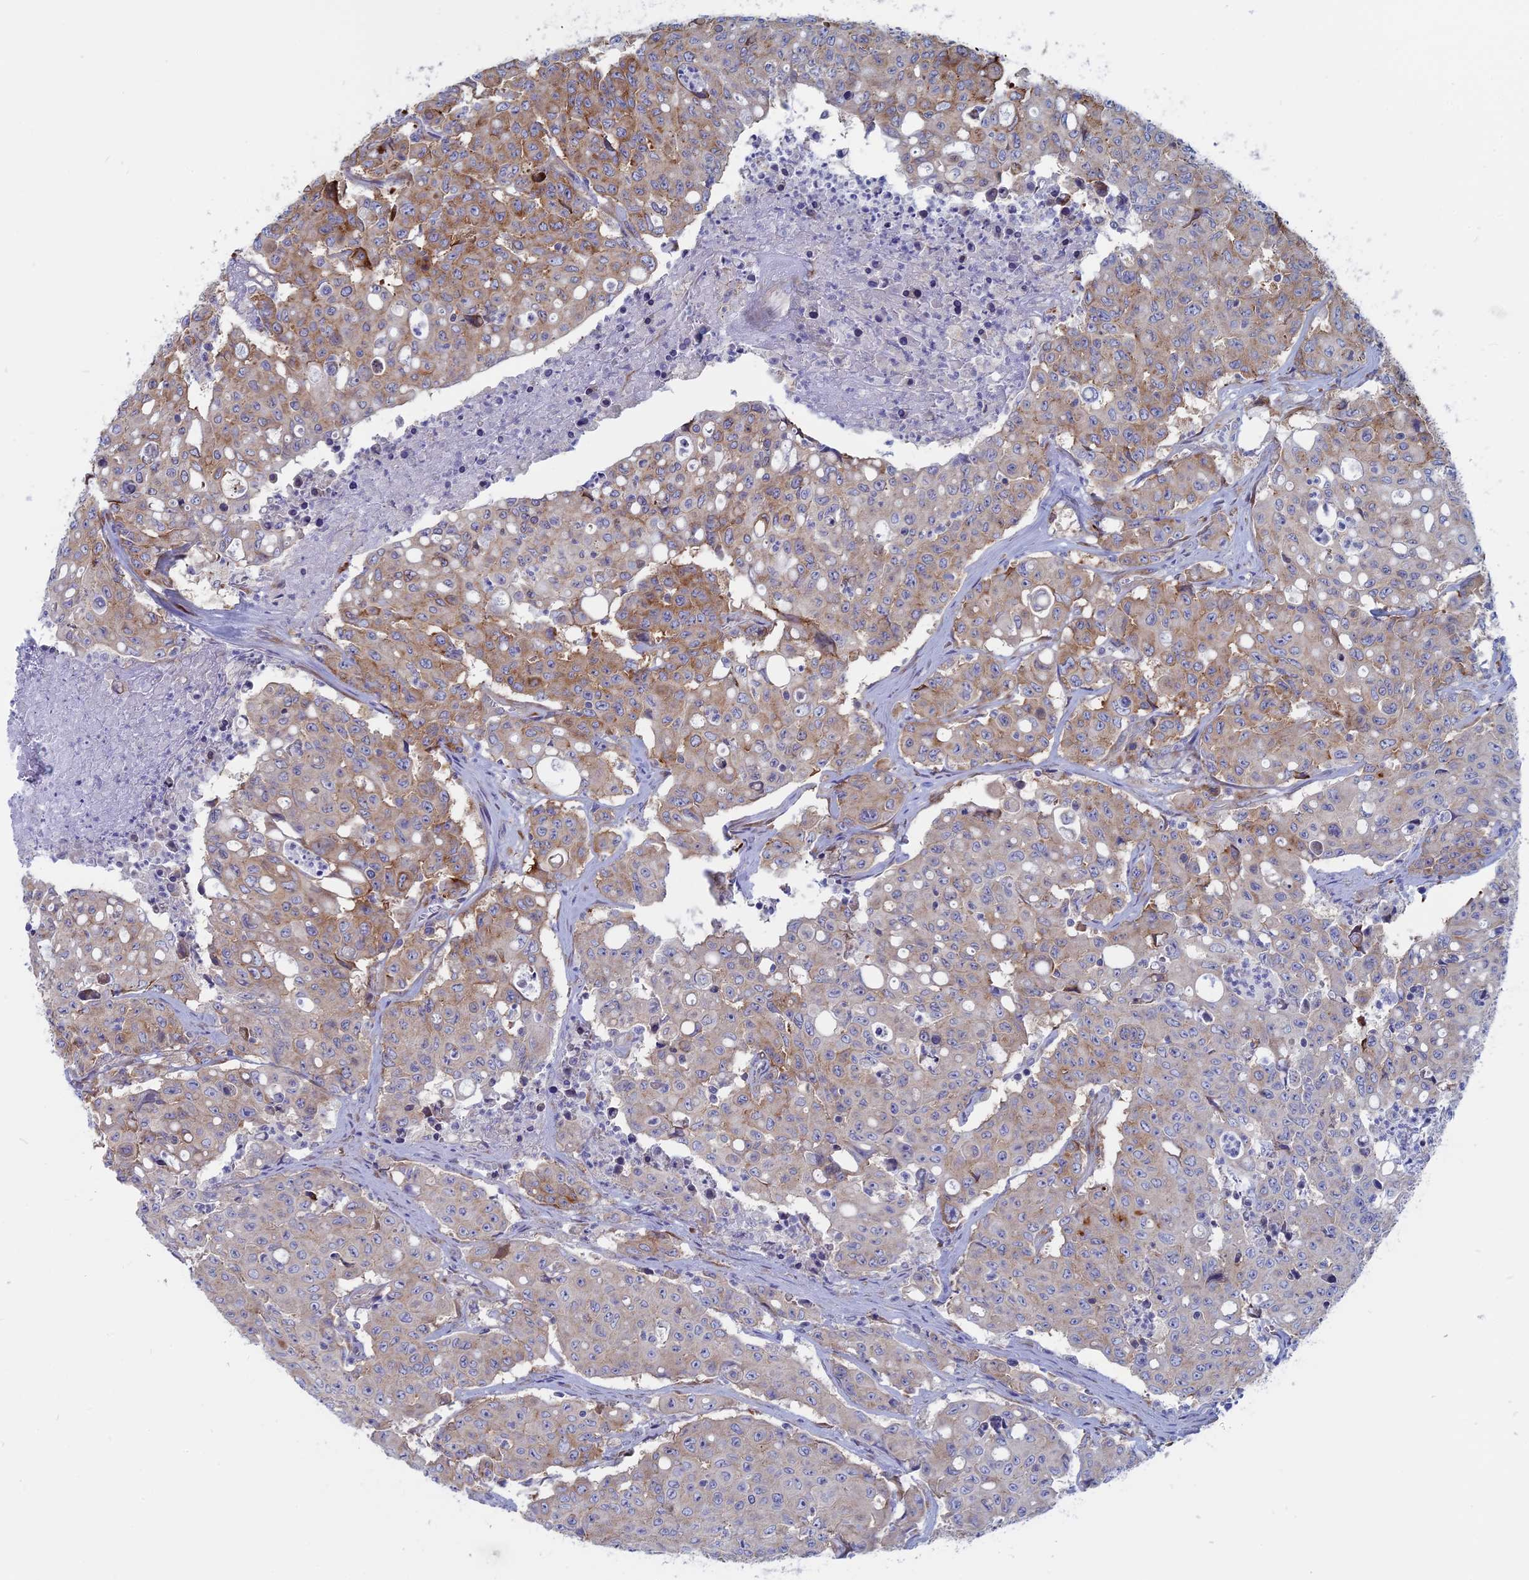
{"staining": {"intensity": "moderate", "quantity": "<25%", "location": "cytoplasmic/membranous"}, "tissue": "colorectal cancer", "cell_type": "Tumor cells", "image_type": "cancer", "snomed": [{"axis": "morphology", "description": "Adenocarcinoma, NOS"}, {"axis": "topography", "description": "Colon"}], "caption": "A brown stain labels moderate cytoplasmic/membranous expression of a protein in adenocarcinoma (colorectal) tumor cells.", "gene": "TBC1D30", "patient": {"sex": "male", "age": 51}}